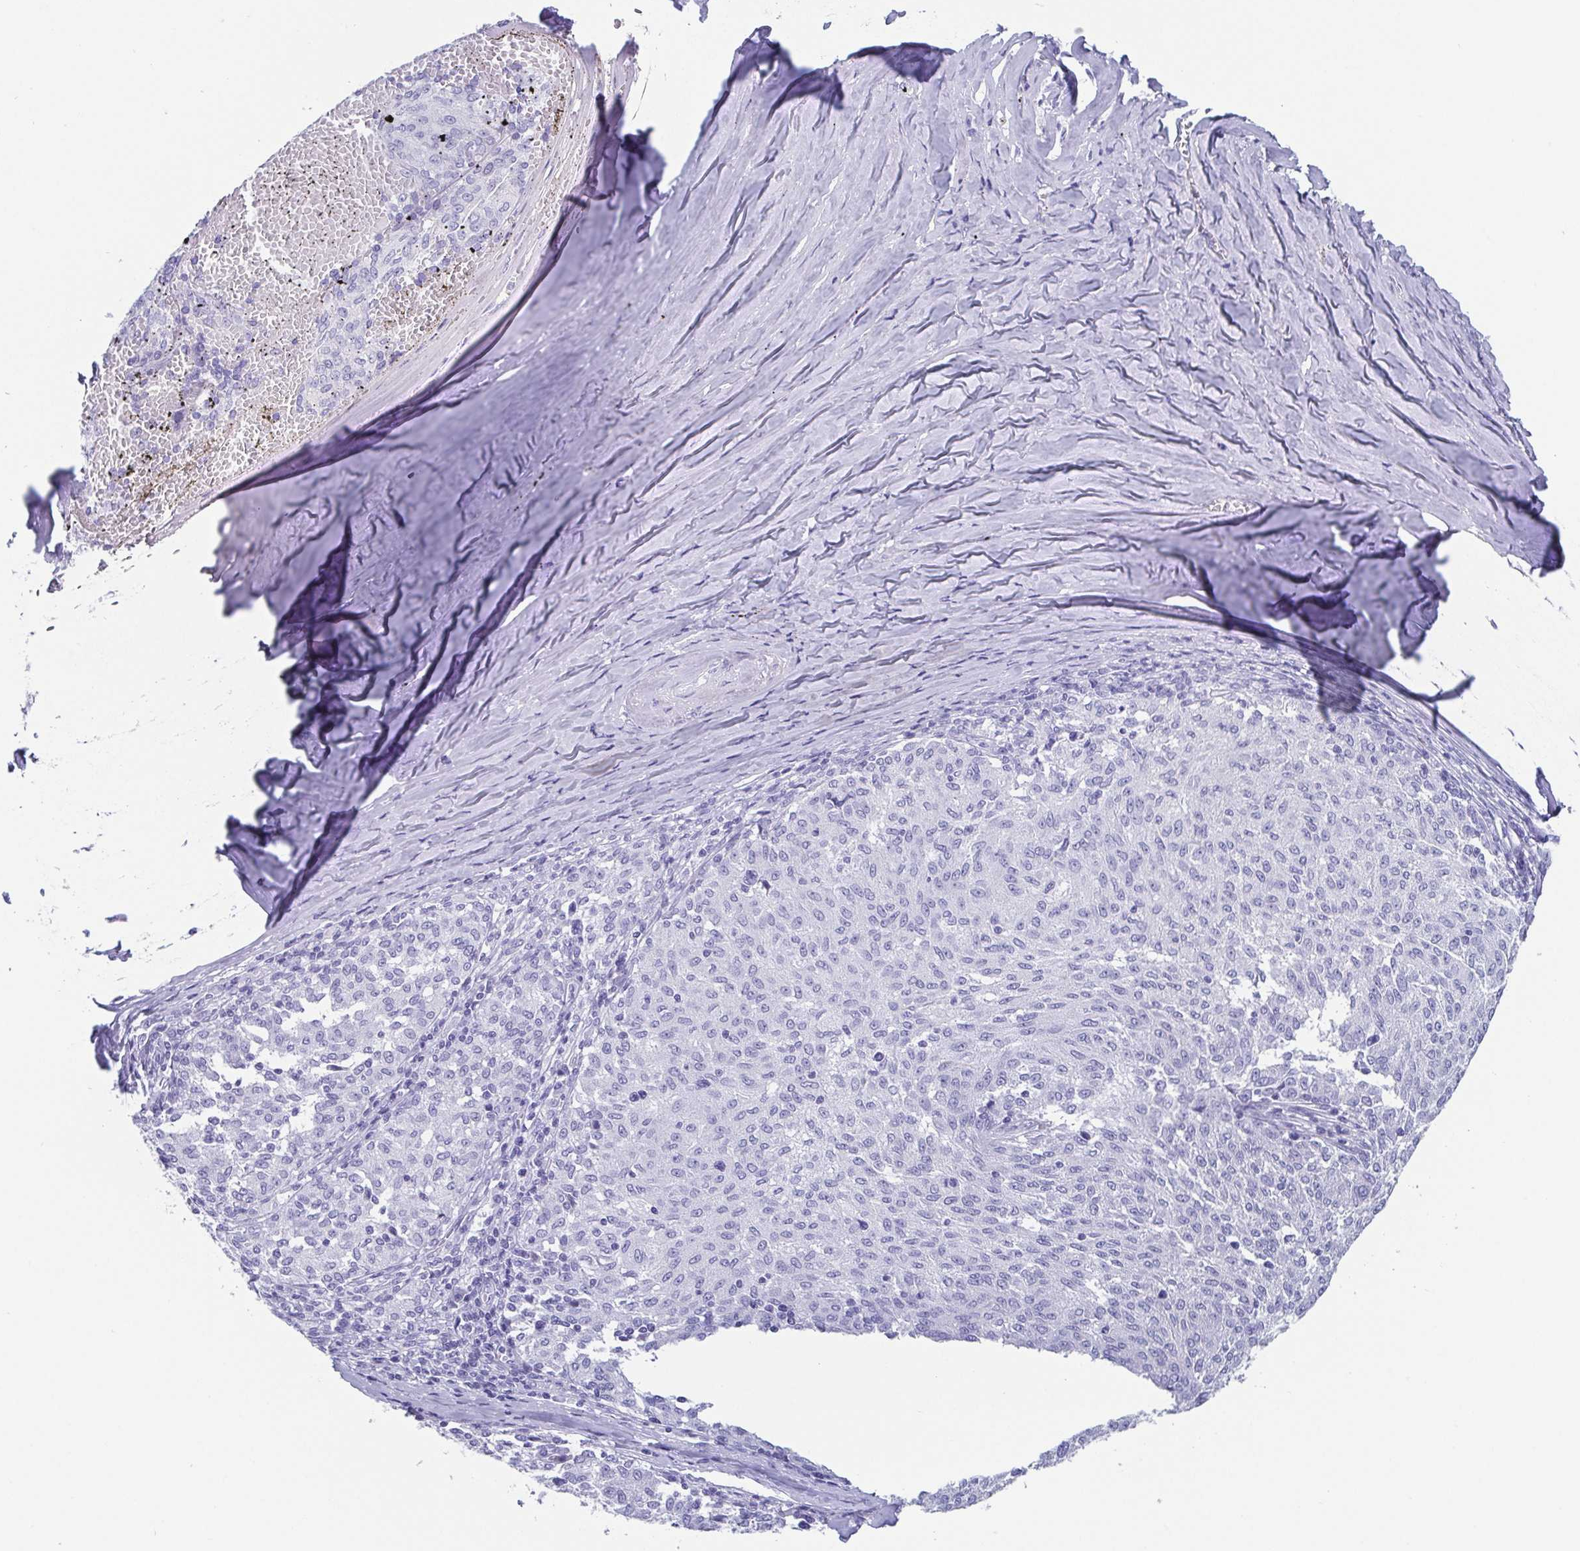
{"staining": {"intensity": "negative", "quantity": "none", "location": "none"}, "tissue": "melanoma", "cell_type": "Tumor cells", "image_type": "cancer", "snomed": [{"axis": "morphology", "description": "Malignant melanoma, NOS"}, {"axis": "topography", "description": "Skin"}], "caption": "Tumor cells are negative for brown protein staining in melanoma.", "gene": "SCGN", "patient": {"sex": "female", "age": 72}}